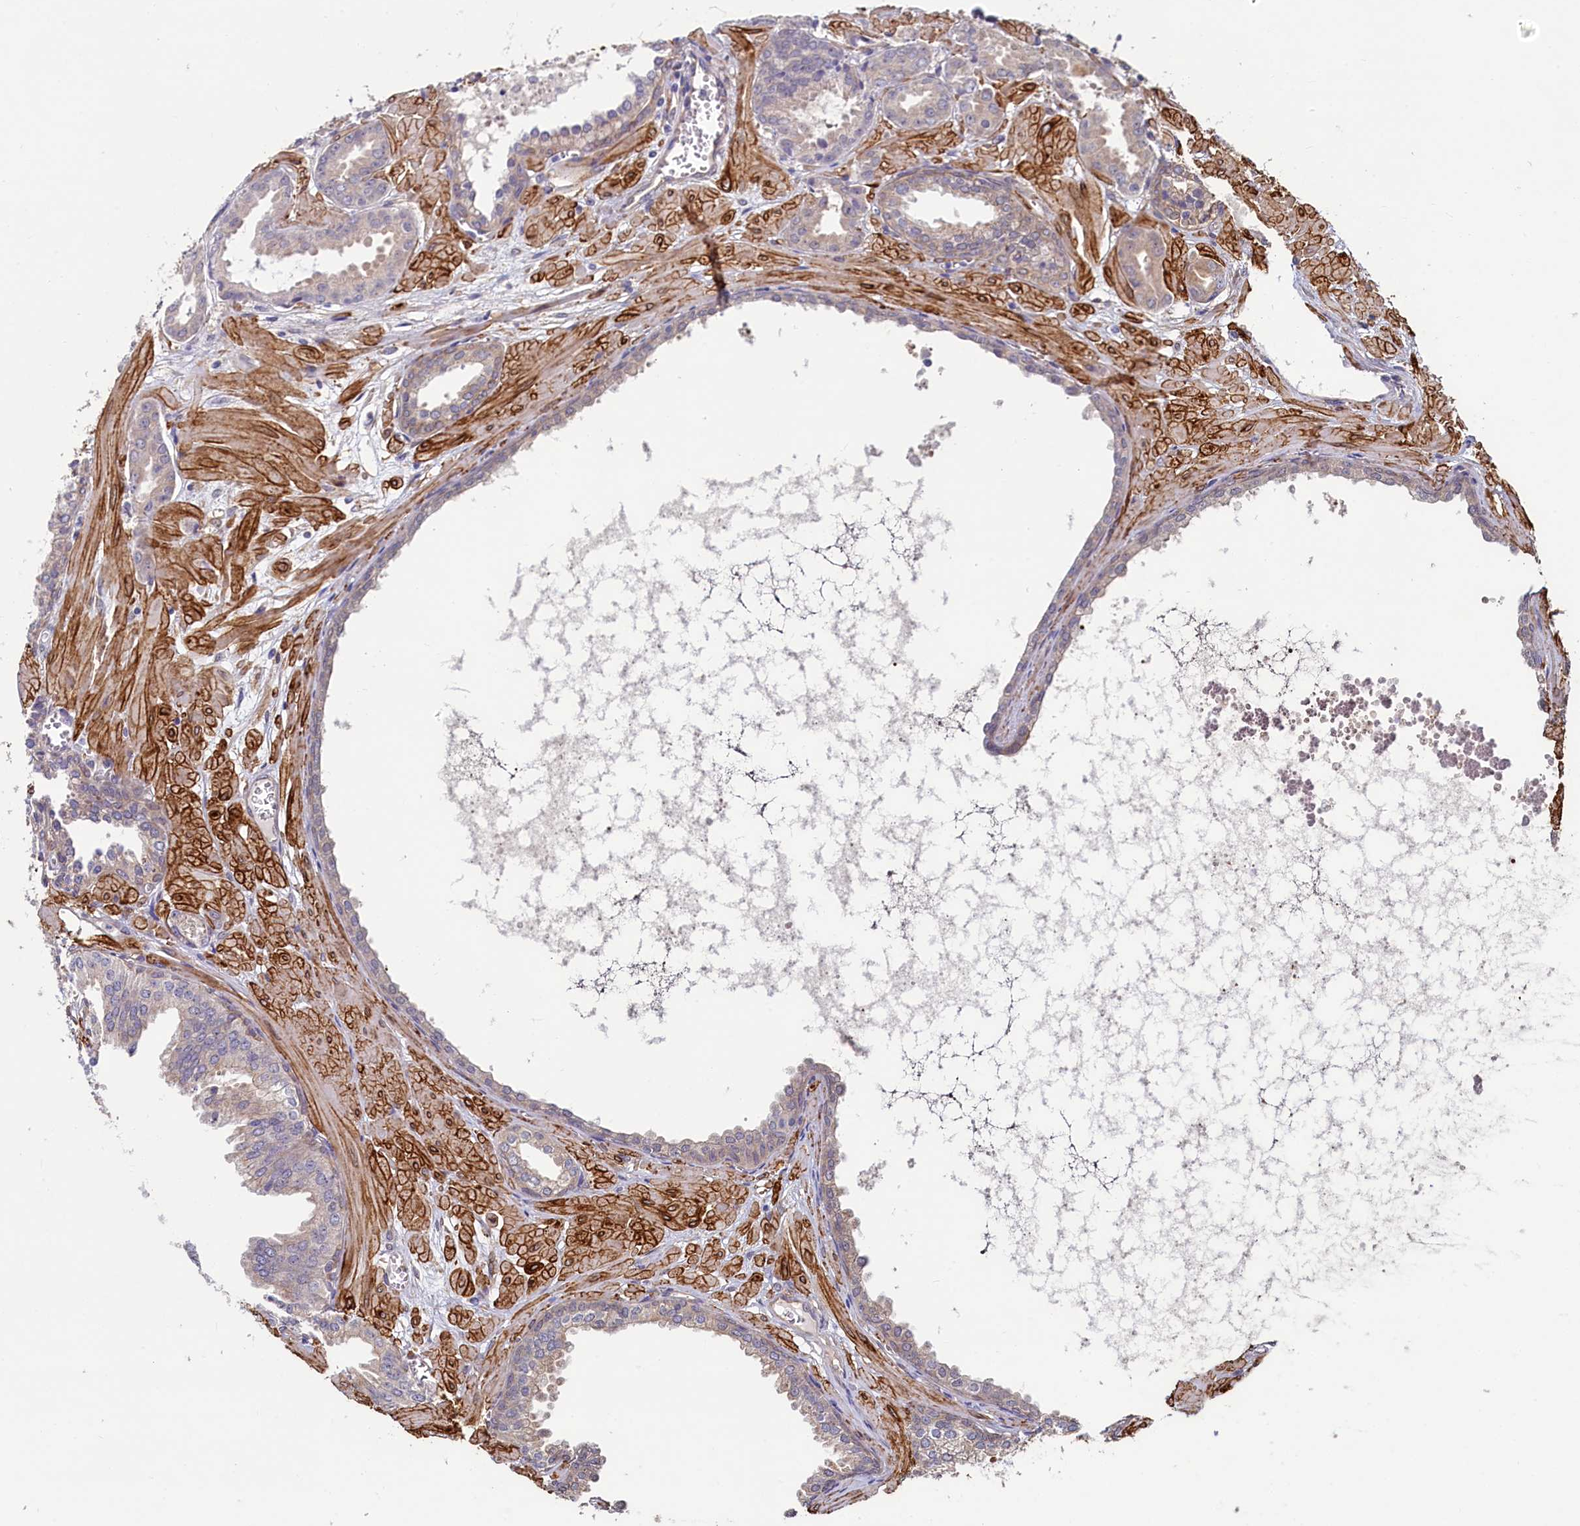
{"staining": {"intensity": "negative", "quantity": "none", "location": "none"}, "tissue": "prostate cancer", "cell_type": "Tumor cells", "image_type": "cancer", "snomed": [{"axis": "morphology", "description": "Adenocarcinoma, Low grade"}, {"axis": "topography", "description": "Prostate"}], "caption": "Immunohistochemistry (IHC) image of neoplastic tissue: prostate cancer (adenocarcinoma (low-grade)) stained with DAB shows no significant protein expression in tumor cells.", "gene": "SPATA2L", "patient": {"sex": "male", "age": 67}}